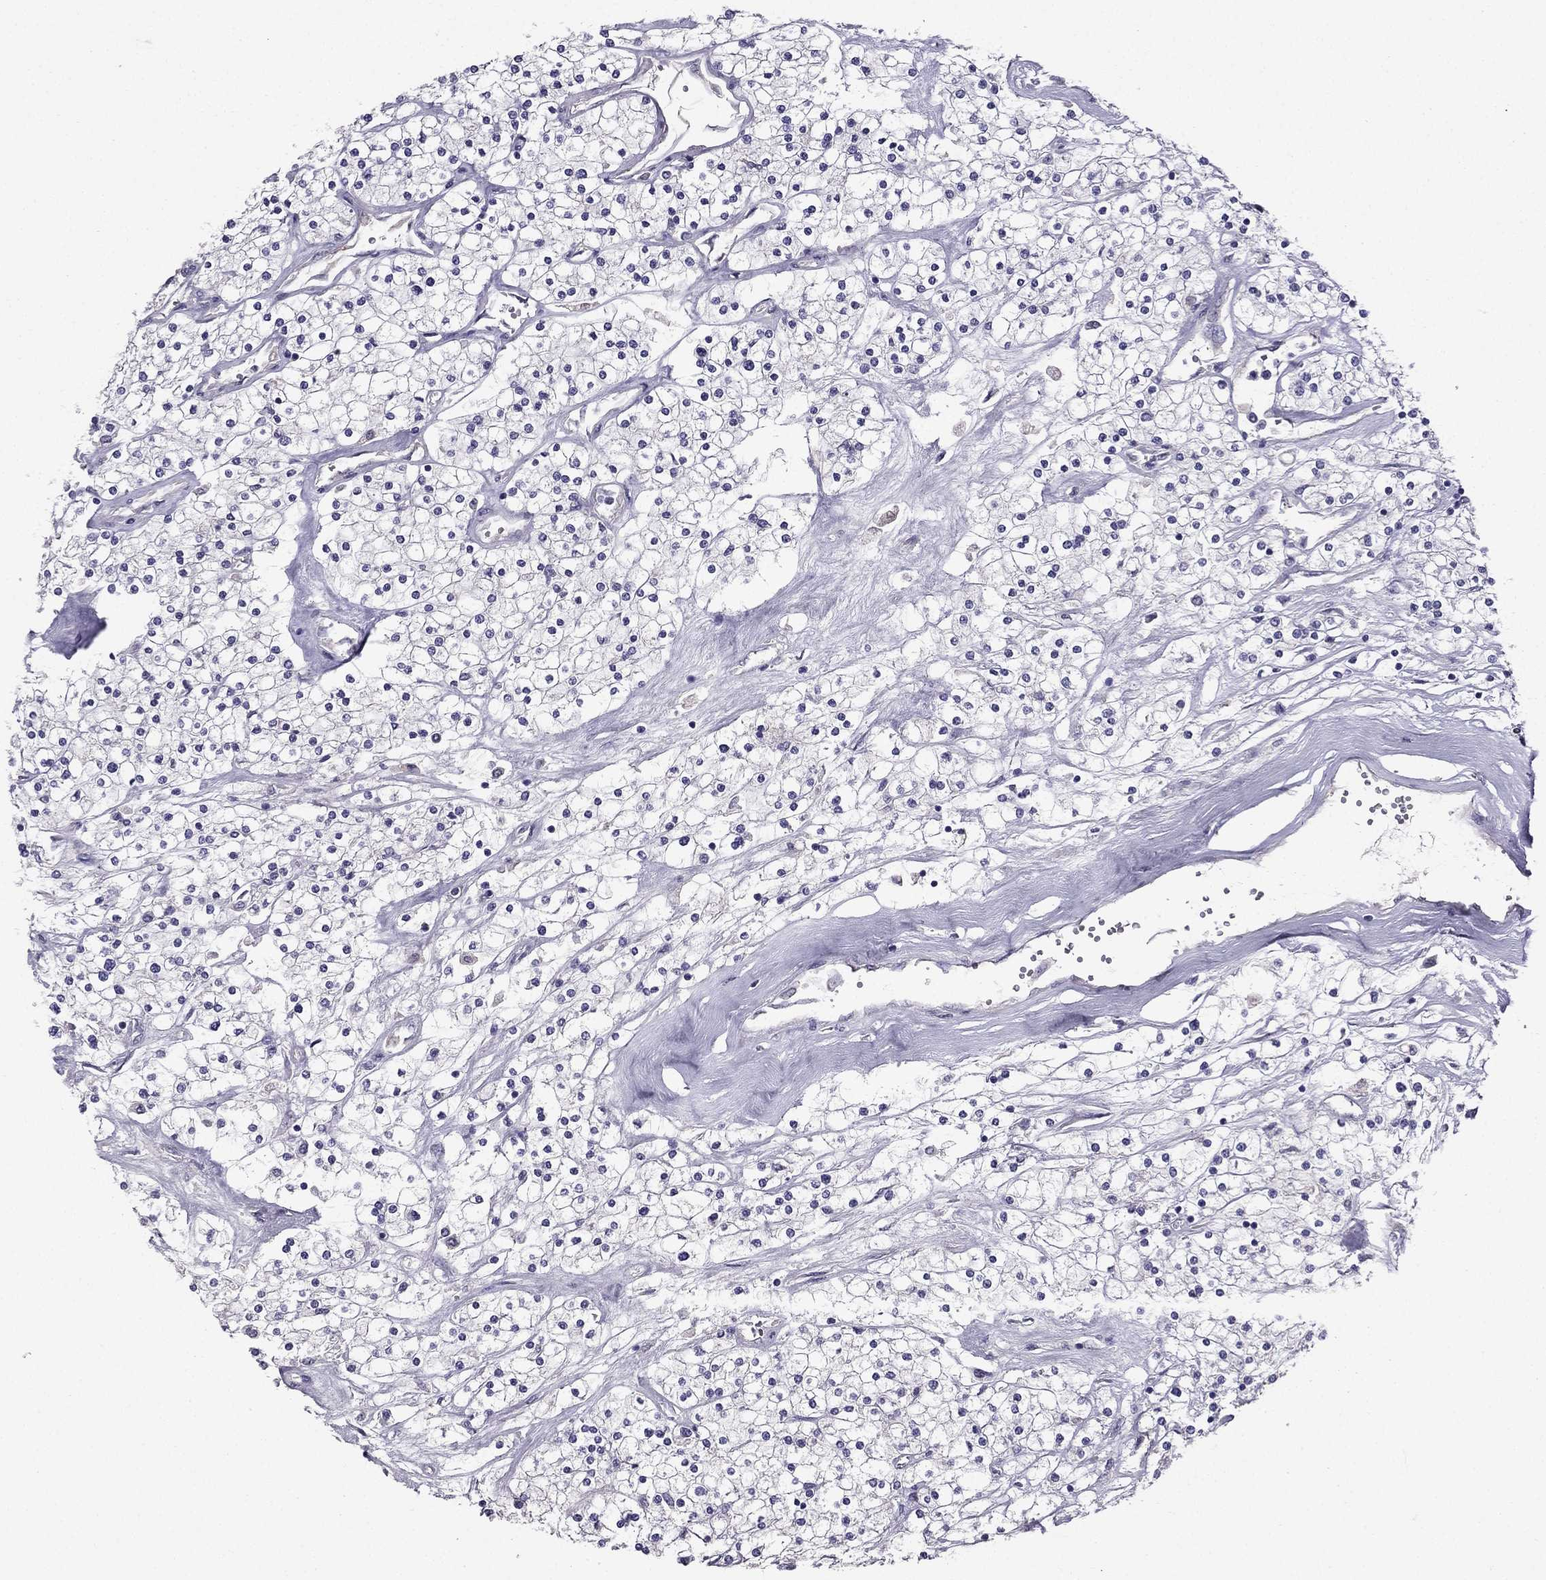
{"staining": {"intensity": "negative", "quantity": "none", "location": "none"}, "tissue": "renal cancer", "cell_type": "Tumor cells", "image_type": "cancer", "snomed": [{"axis": "morphology", "description": "Adenocarcinoma, NOS"}, {"axis": "topography", "description": "Kidney"}], "caption": "Protein analysis of renal adenocarcinoma exhibits no significant expression in tumor cells.", "gene": "SCG5", "patient": {"sex": "male", "age": 80}}